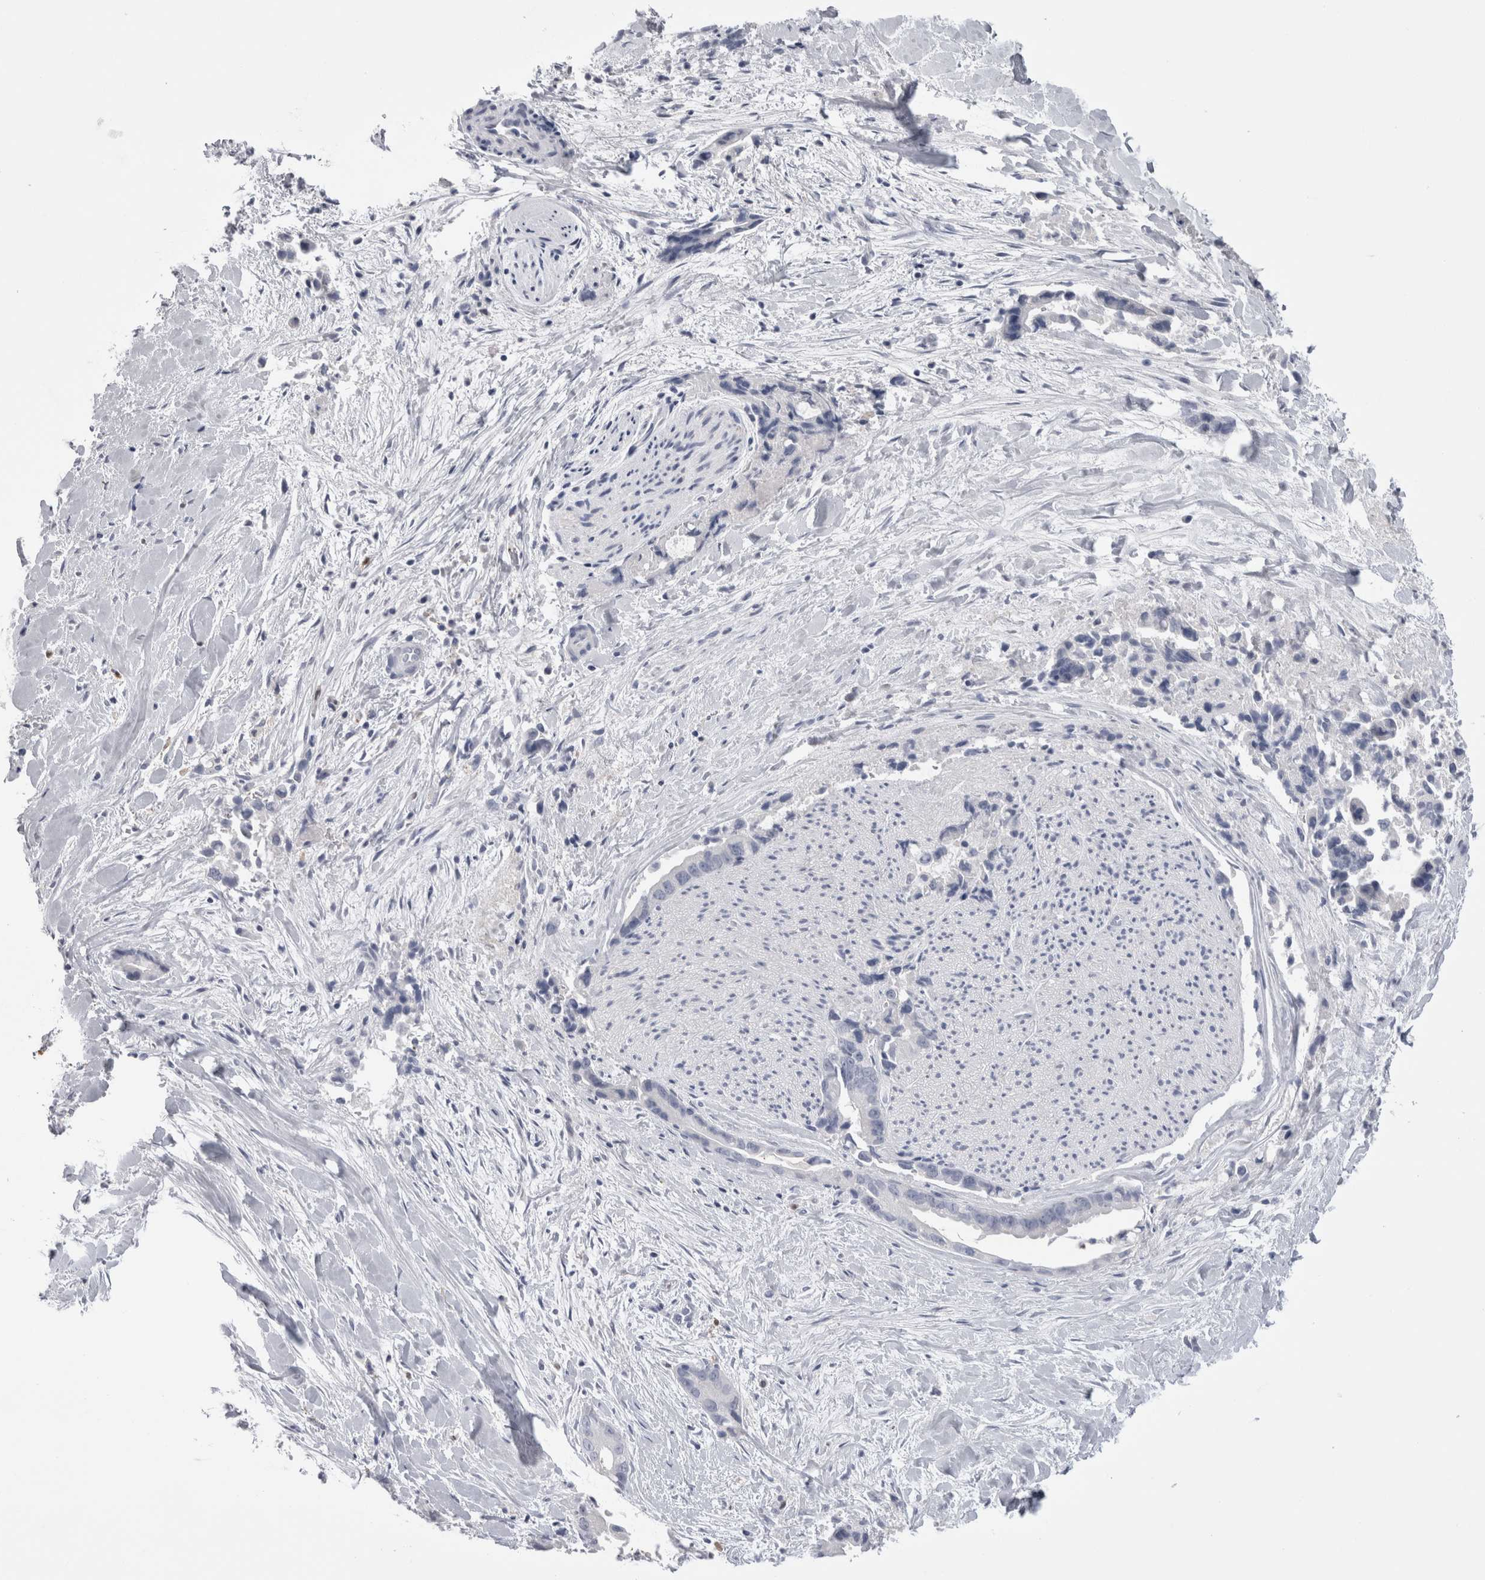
{"staining": {"intensity": "negative", "quantity": "none", "location": "none"}, "tissue": "liver cancer", "cell_type": "Tumor cells", "image_type": "cancer", "snomed": [{"axis": "morphology", "description": "Cholangiocarcinoma"}, {"axis": "topography", "description": "Liver"}], "caption": "Immunohistochemistry photomicrograph of neoplastic tissue: liver cancer stained with DAB (3,3'-diaminobenzidine) exhibits no significant protein expression in tumor cells. (DAB (3,3'-diaminobenzidine) IHC with hematoxylin counter stain).", "gene": "SUCNR1", "patient": {"sex": "female", "age": 55}}